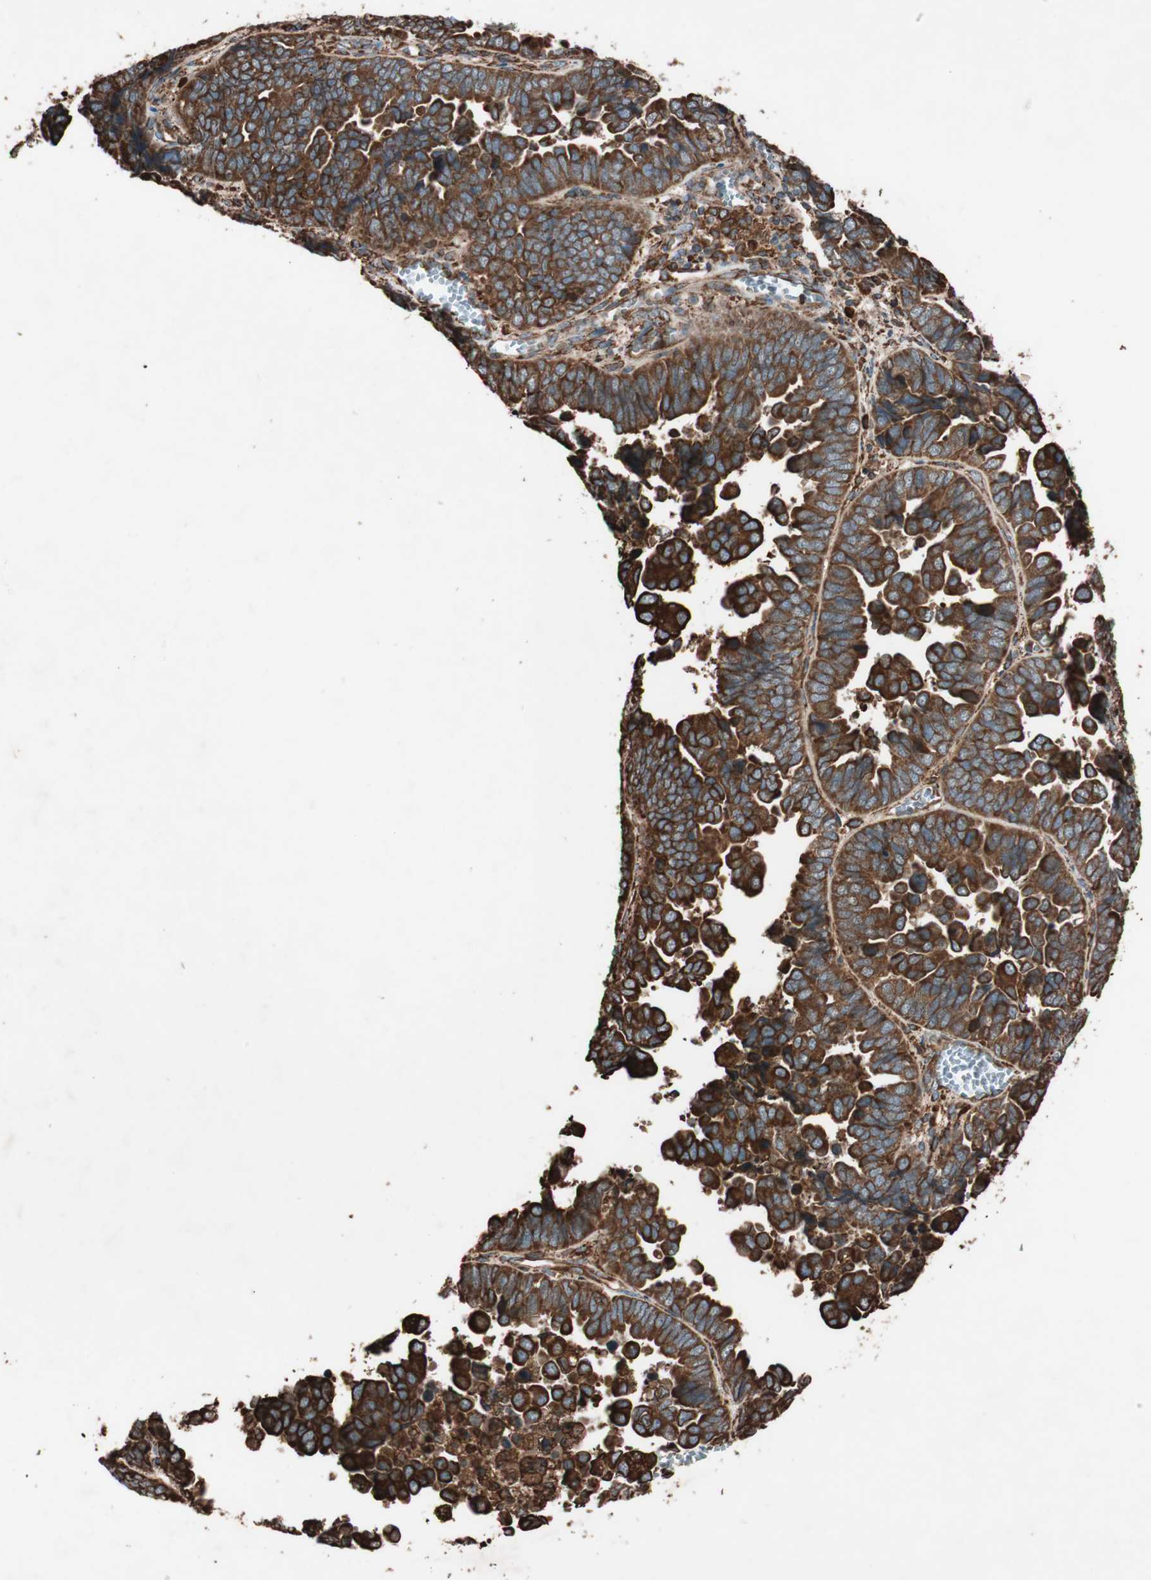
{"staining": {"intensity": "strong", "quantity": ">75%", "location": "cytoplasmic/membranous"}, "tissue": "endometrial cancer", "cell_type": "Tumor cells", "image_type": "cancer", "snomed": [{"axis": "morphology", "description": "Adenocarcinoma, NOS"}, {"axis": "topography", "description": "Endometrium"}], "caption": "Immunohistochemistry micrograph of neoplastic tissue: endometrial cancer stained using IHC demonstrates high levels of strong protein expression localized specifically in the cytoplasmic/membranous of tumor cells, appearing as a cytoplasmic/membranous brown color.", "gene": "VEGFA", "patient": {"sex": "female", "age": 75}}